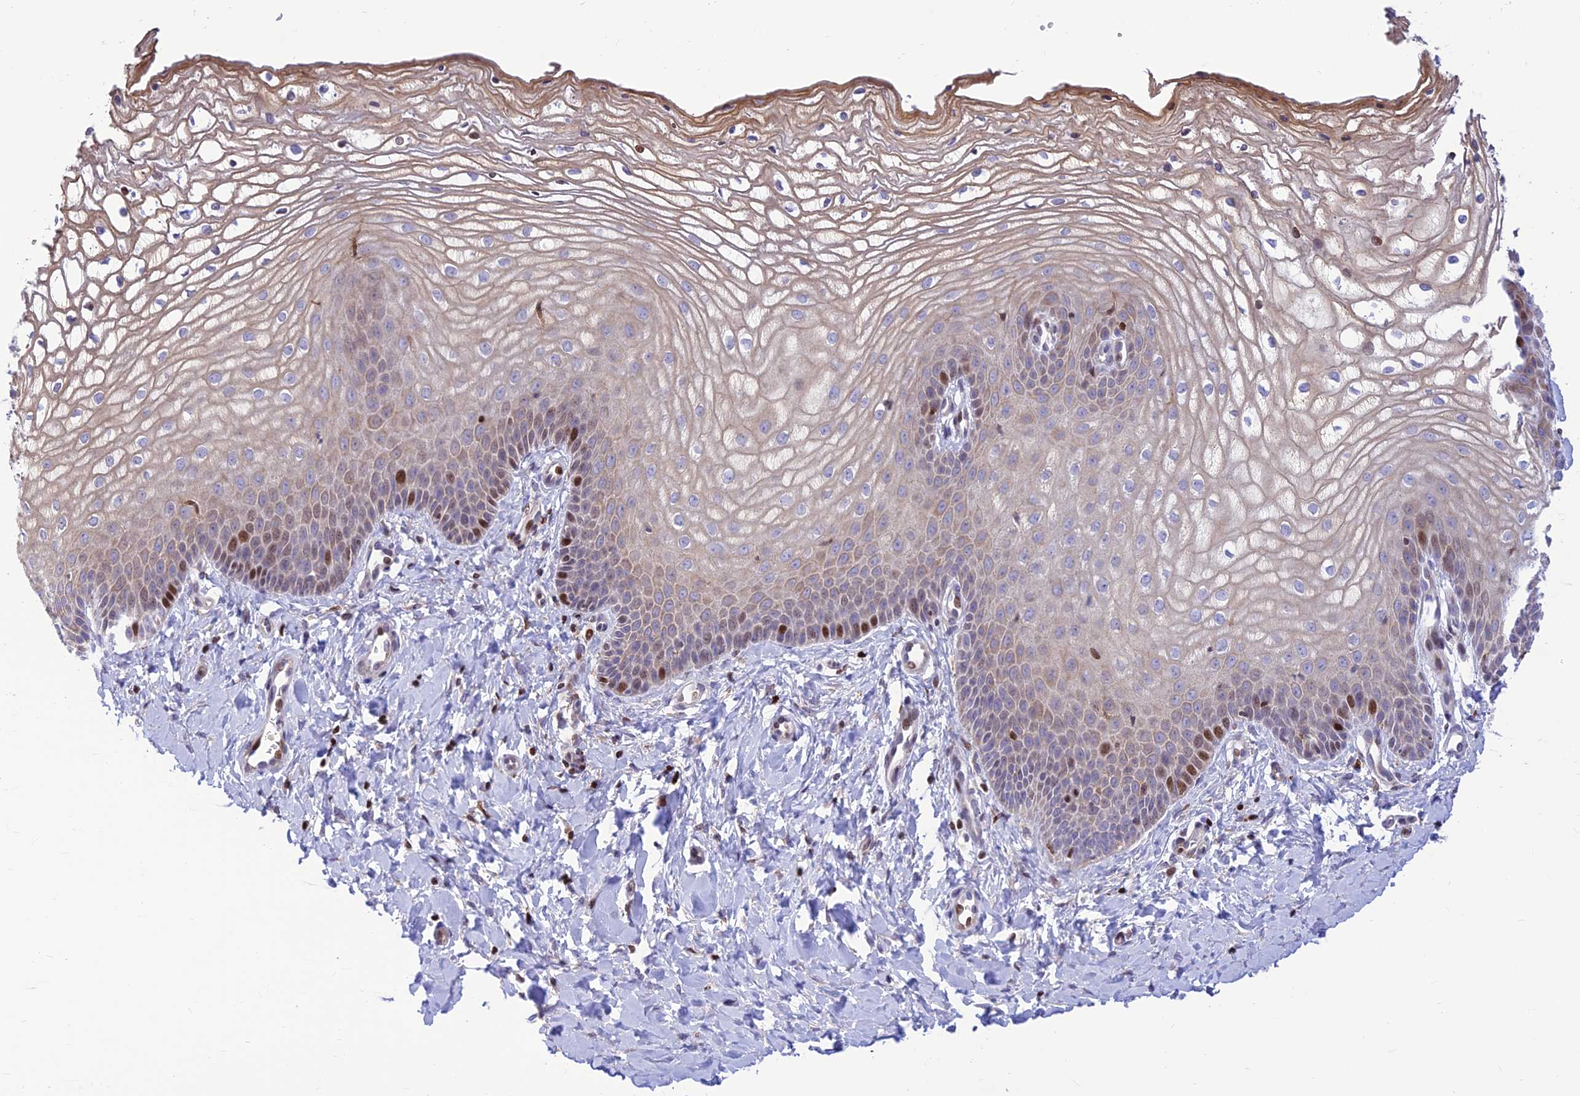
{"staining": {"intensity": "moderate", "quantity": "<25%", "location": "nuclear"}, "tissue": "vagina", "cell_type": "Squamous epithelial cells", "image_type": "normal", "snomed": [{"axis": "morphology", "description": "Normal tissue, NOS"}, {"axis": "topography", "description": "Vagina"}, {"axis": "topography", "description": "Cervix"}], "caption": "A brown stain shows moderate nuclear expression of a protein in squamous epithelial cells of unremarkable vagina. (DAB IHC, brown staining for protein, blue staining for nuclei).", "gene": "FAM186B", "patient": {"sex": "female", "age": 40}}